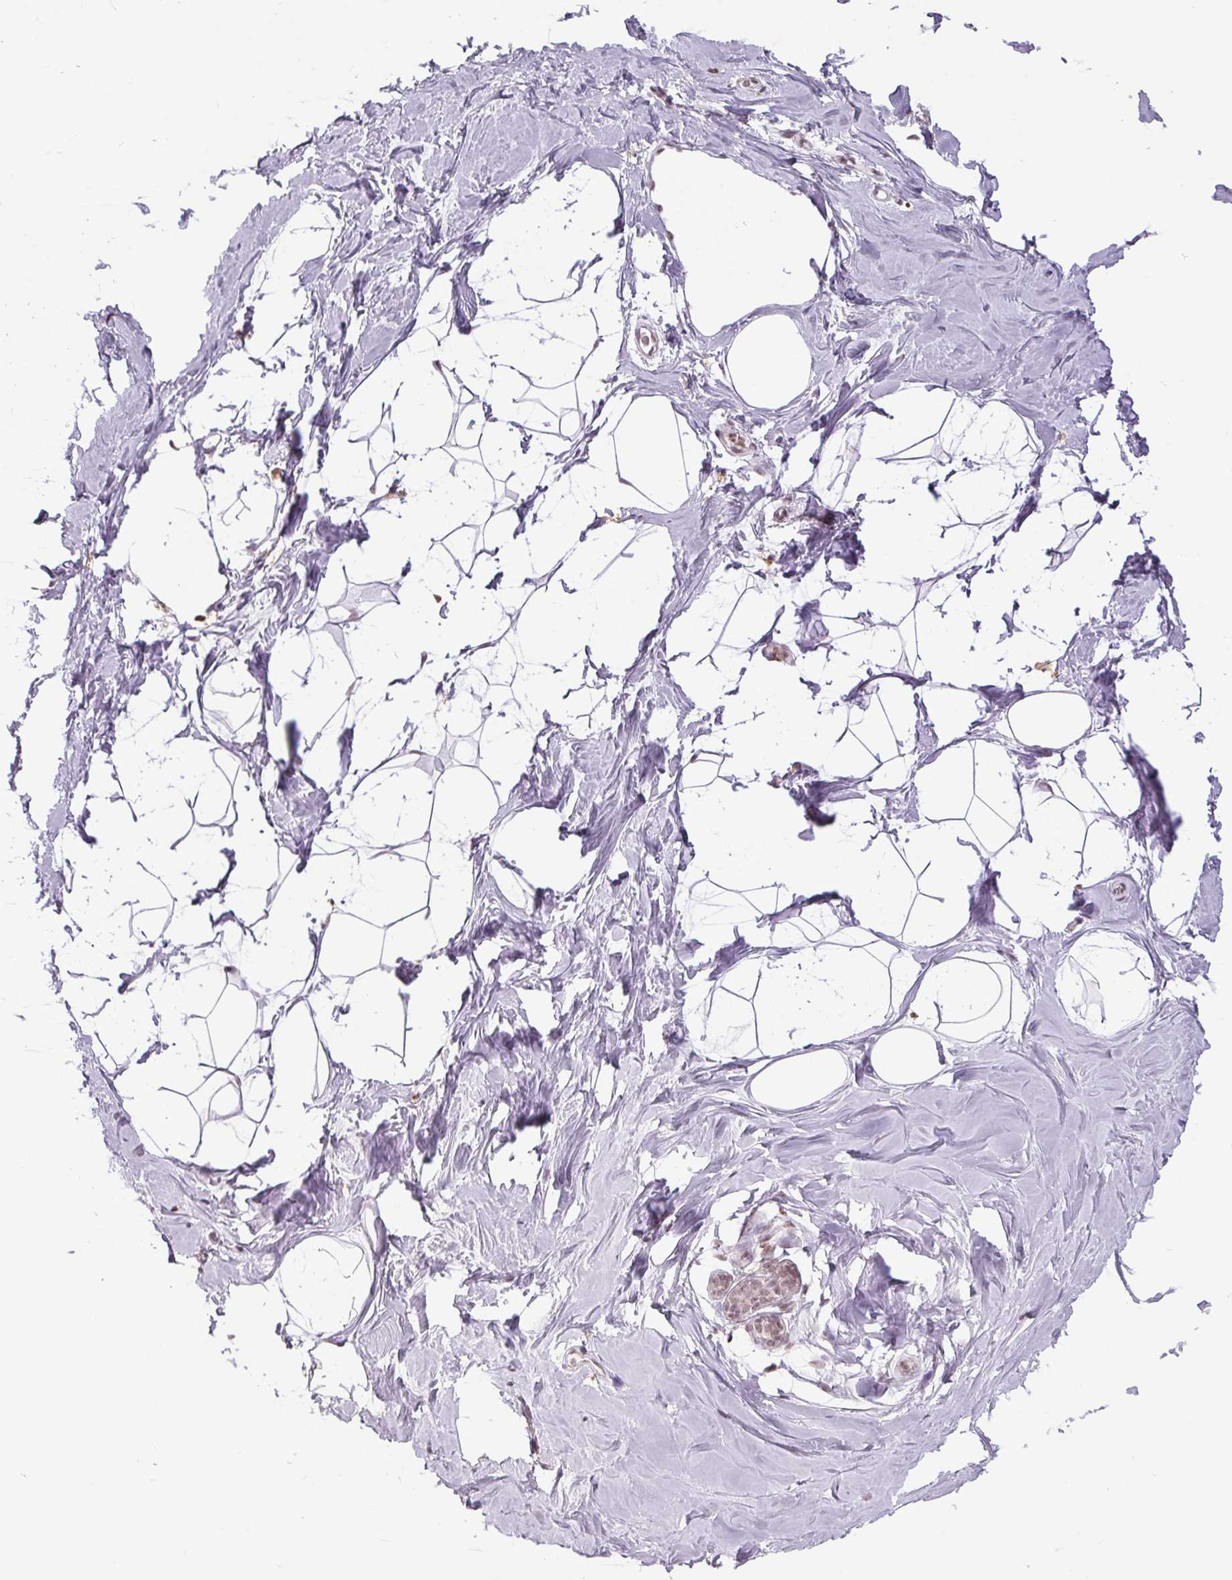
{"staining": {"intensity": "negative", "quantity": "none", "location": "none"}, "tissue": "breast", "cell_type": "Adipocytes", "image_type": "normal", "snomed": [{"axis": "morphology", "description": "Normal tissue, NOS"}, {"axis": "topography", "description": "Breast"}], "caption": "Protein analysis of unremarkable breast displays no significant expression in adipocytes. (DAB (3,3'-diaminobenzidine) IHC visualized using brightfield microscopy, high magnification).", "gene": "SMIM6", "patient": {"sex": "female", "age": 32}}